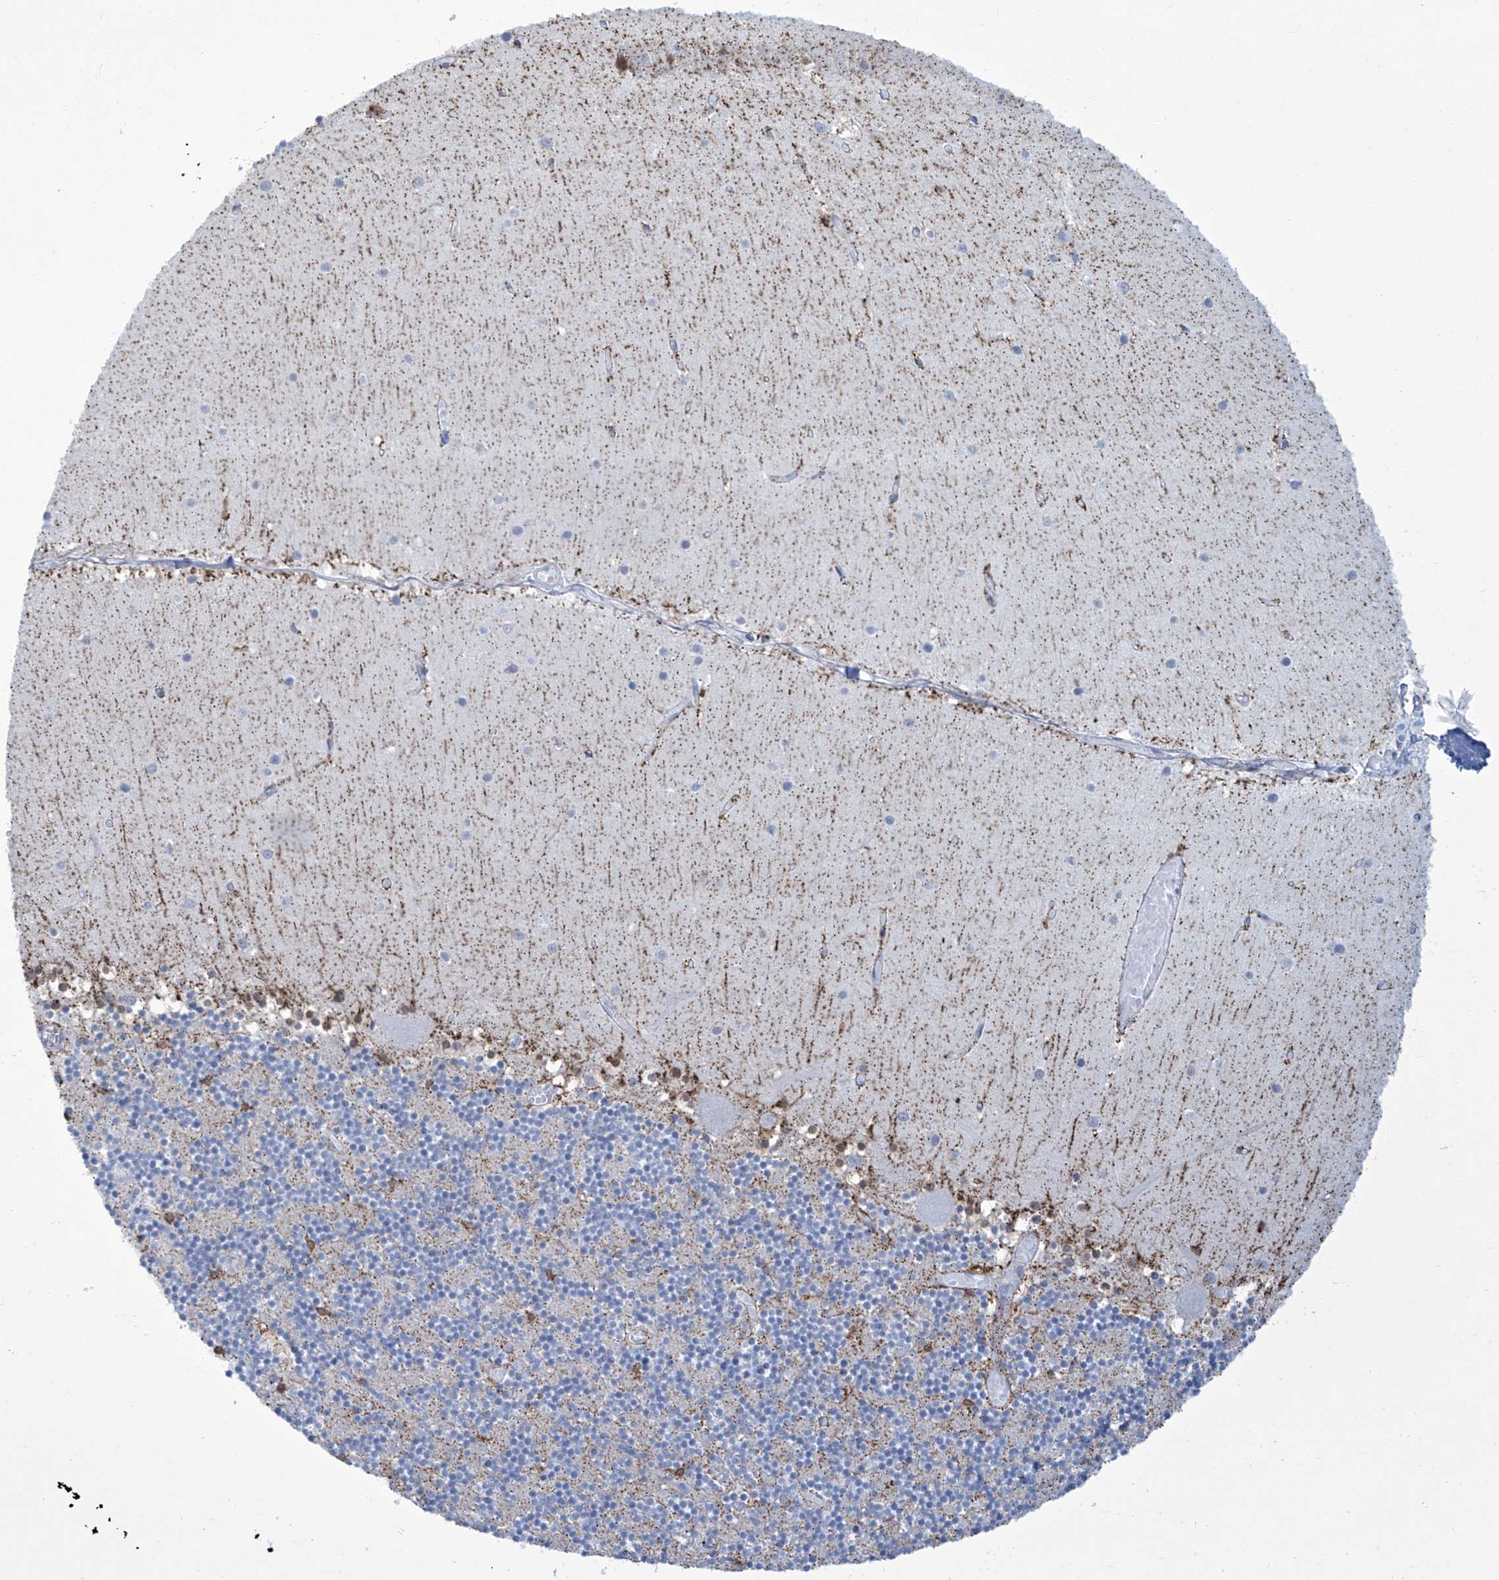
{"staining": {"intensity": "moderate", "quantity": "<25%", "location": "cytoplasmic/membranous"}, "tissue": "cerebellum", "cell_type": "Cells in granular layer", "image_type": "normal", "snomed": [{"axis": "morphology", "description": "Normal tissue, NOS"}, {"axis": "topography", "description": "Cerebellum"}], "caption": "Human cerebellum stained for a protein (brown) demonstrates moderate cytoplasmic/membranous positive positivity in approximately <25% of cells in granular layer.", "gene": "ALDH6A1", "patient": {"sex": "female", "age": 28}}